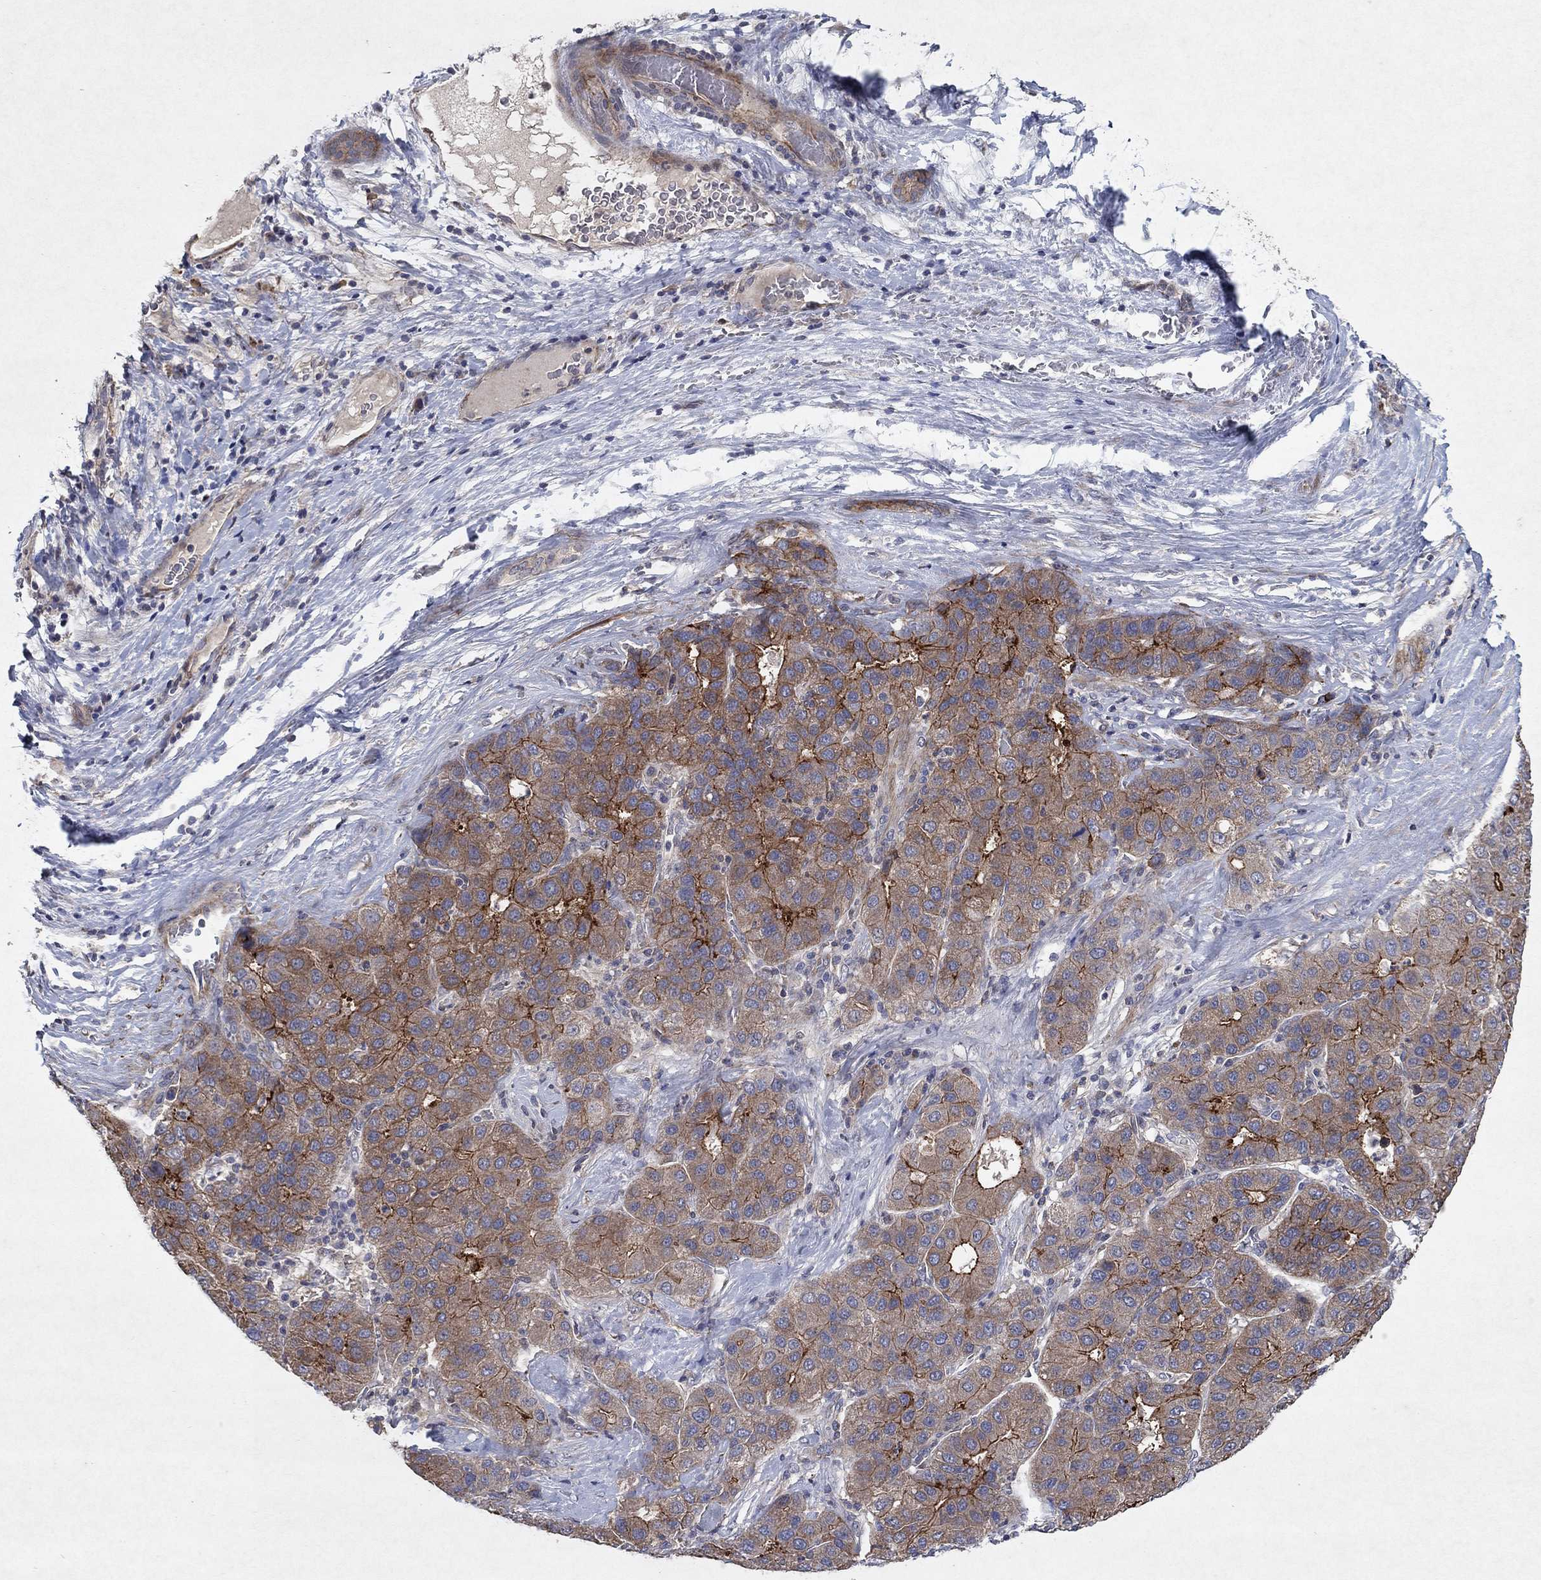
{"staining": {"intensity": "strong", "quantity": "<25%", "location": "cytoplasmic/membranous"}, "tissue": "liver cancer", "cell_type": "Tumor cells", "image_type": "cancer", "snomed": [{"axis": "morphology", "description": "Carcinoma, Hepatocellular, NOS"}, {"axis": "topography", "description": "Liver"}], "caption": "A high-resolution image shows immunohistochemistry staining of hepatocellular carcinoma (liver), which demonstrates strong cytoplasmic/membranous expression in about <25% of tumor cells.", "gene": "FRG1", "patient": {"sex": "male", "age": 65}}